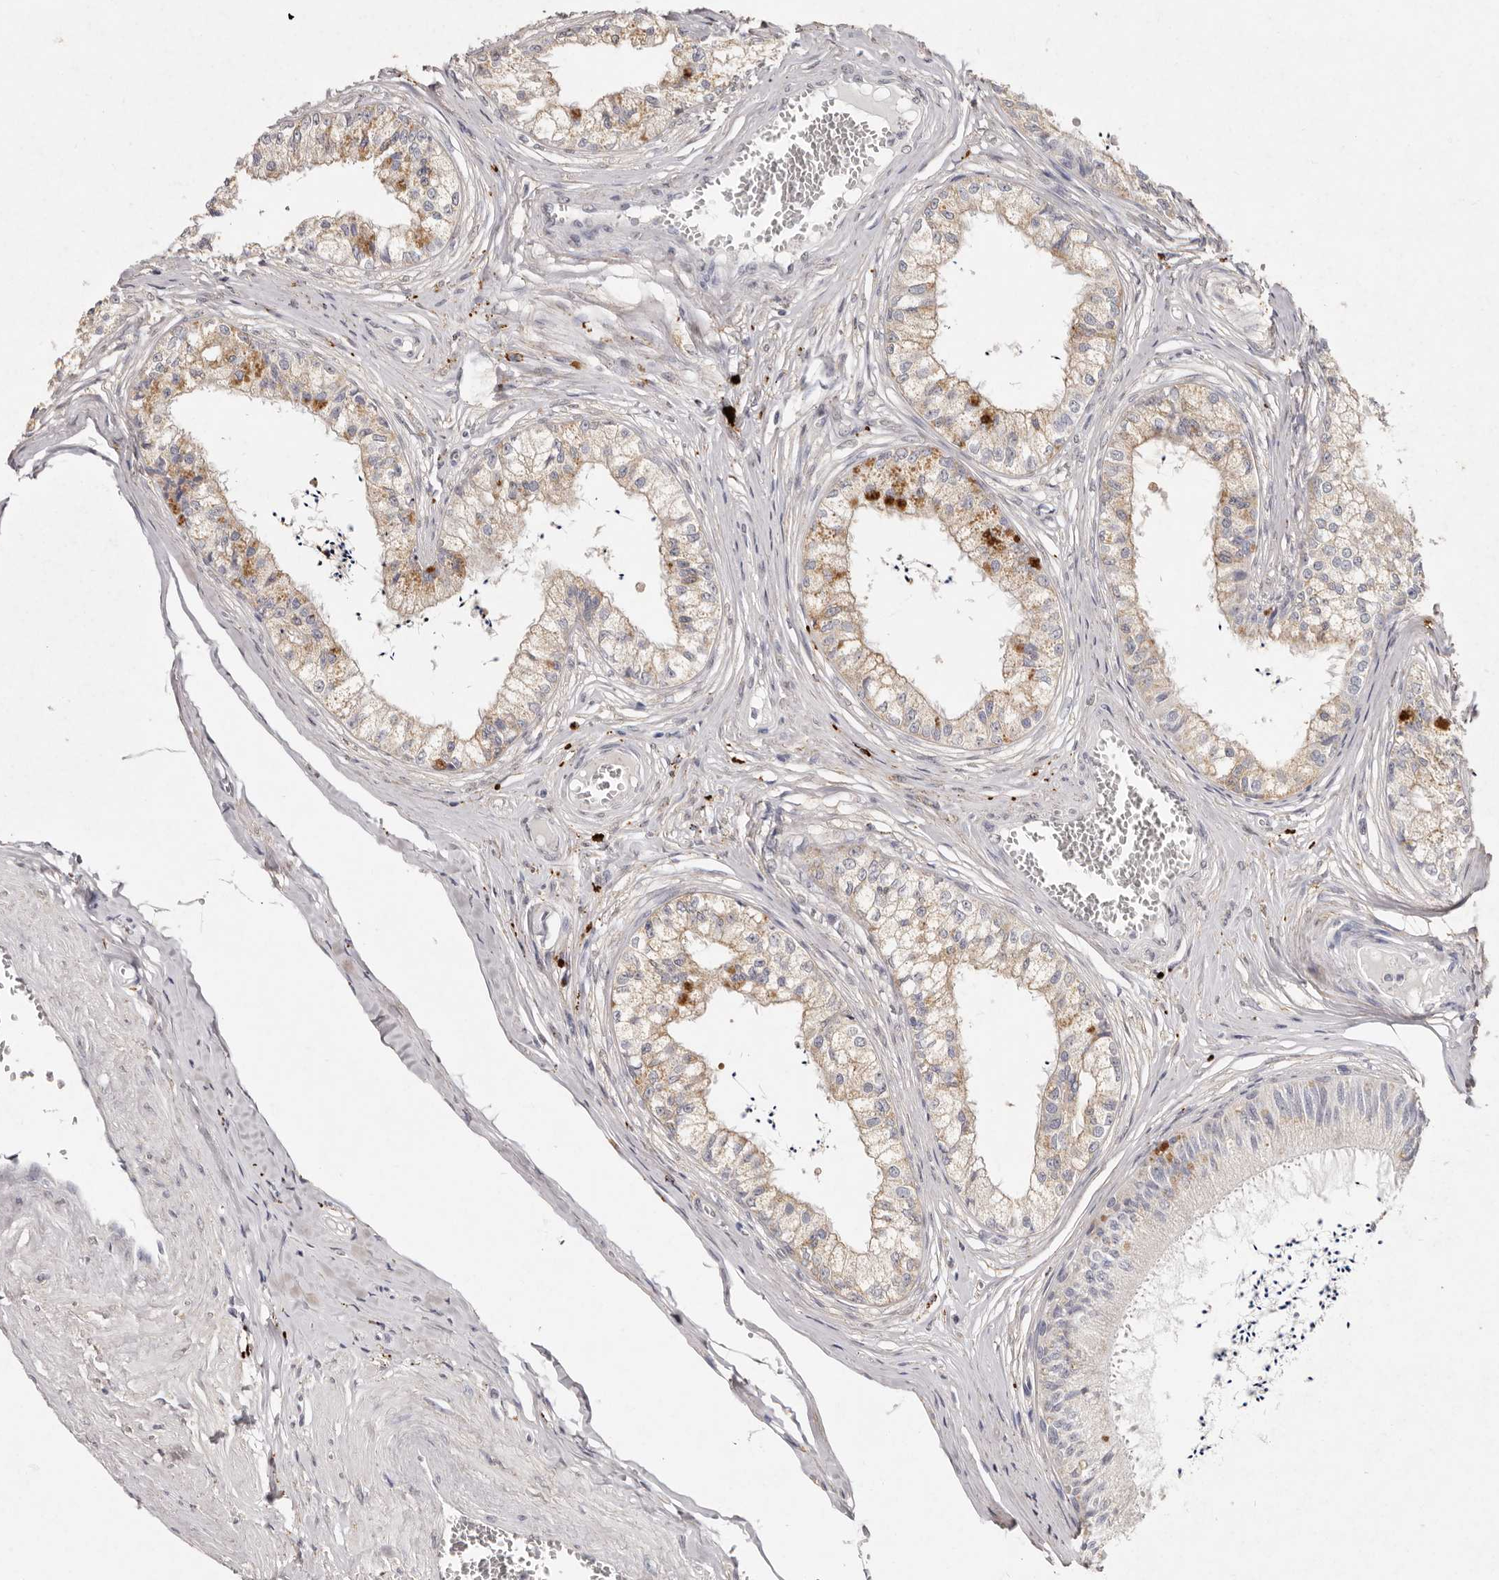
{"staining": {"intensity": "weak", "quantity": "25%-75%", "location": "cytoplasmic/membranous"}, "tissue": "epididymis", "cell_type": "Glandular cells", "image_type": "normal", "snomed": [{"axis": "morphology", "description": "Normal tissue, NOS"}, {"axis": "topography", "description": "Epididymis"}], "caption": "IHC (DAB (3,3'-diaminobenzidine)) staining of benign epididymis reveals weak cytoplasmic/membranous protein positivity in approximately 25%-75% of glandular cells. (IHC, brightfield microscopy, high magnification).", "gene": "FAM185A", "patient": {"sex": "male", "age": 79}}